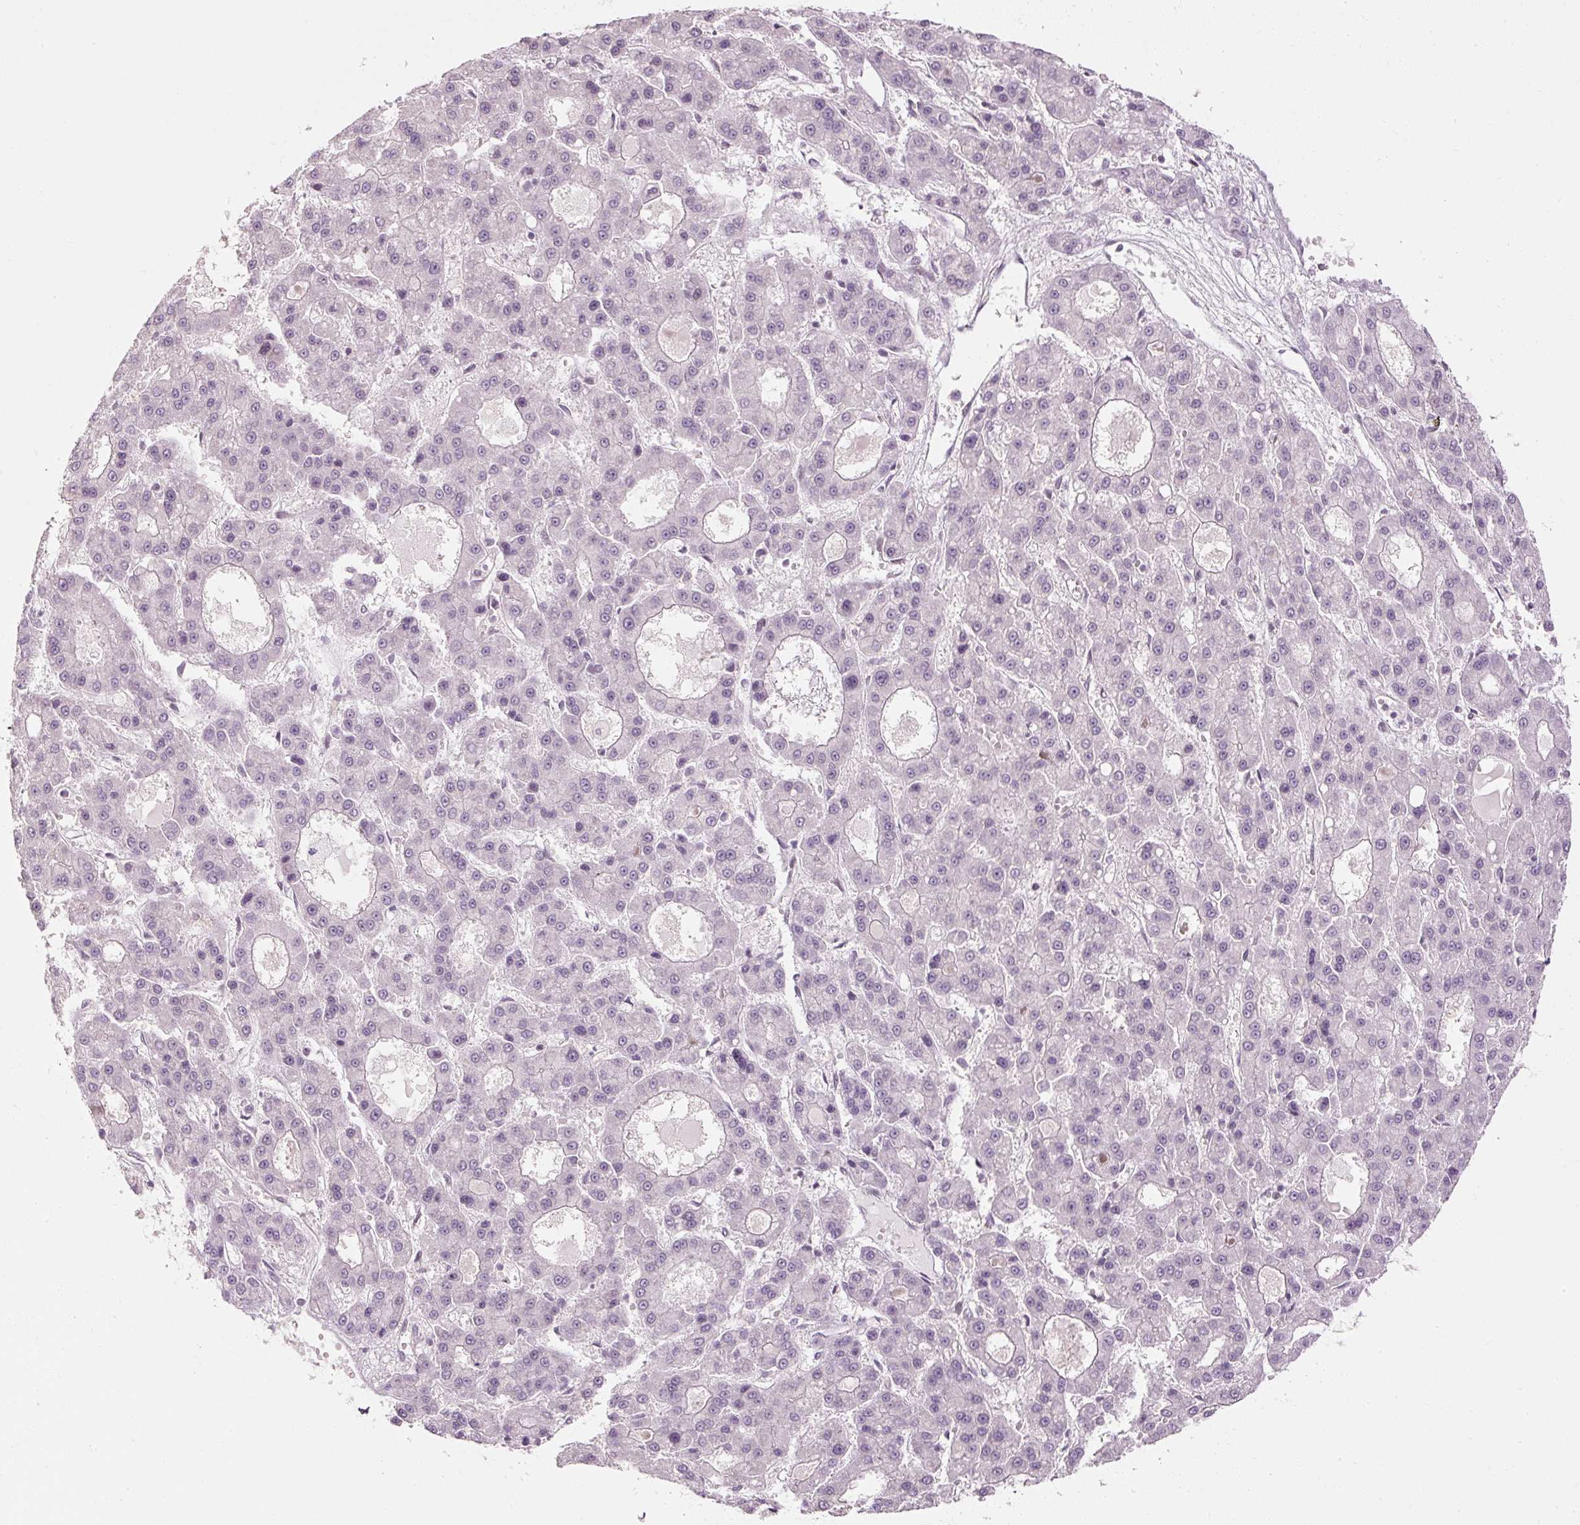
{"staining": {"intensity": "negative", "quantity": "none", "location": "none"}, "tissue": "liver cancer", "cell_type": "Tumor cells", "image_type": "cancer", "snomed": [{"axis": "morphology", "description": "Carcinoma, Hepatocellular, NOS"}, {"axis": "topography", "description": "Liver"}], "caption": "IHC image of neoplastic tissue: hepatocellular carcinoma (liver) stained with DAB (3,3'-diaminobenzidine) reveals no significant protein positivity in tumor cells.", "gene": "U2AF2", "patient": {"sex": "male", "age": 70}}